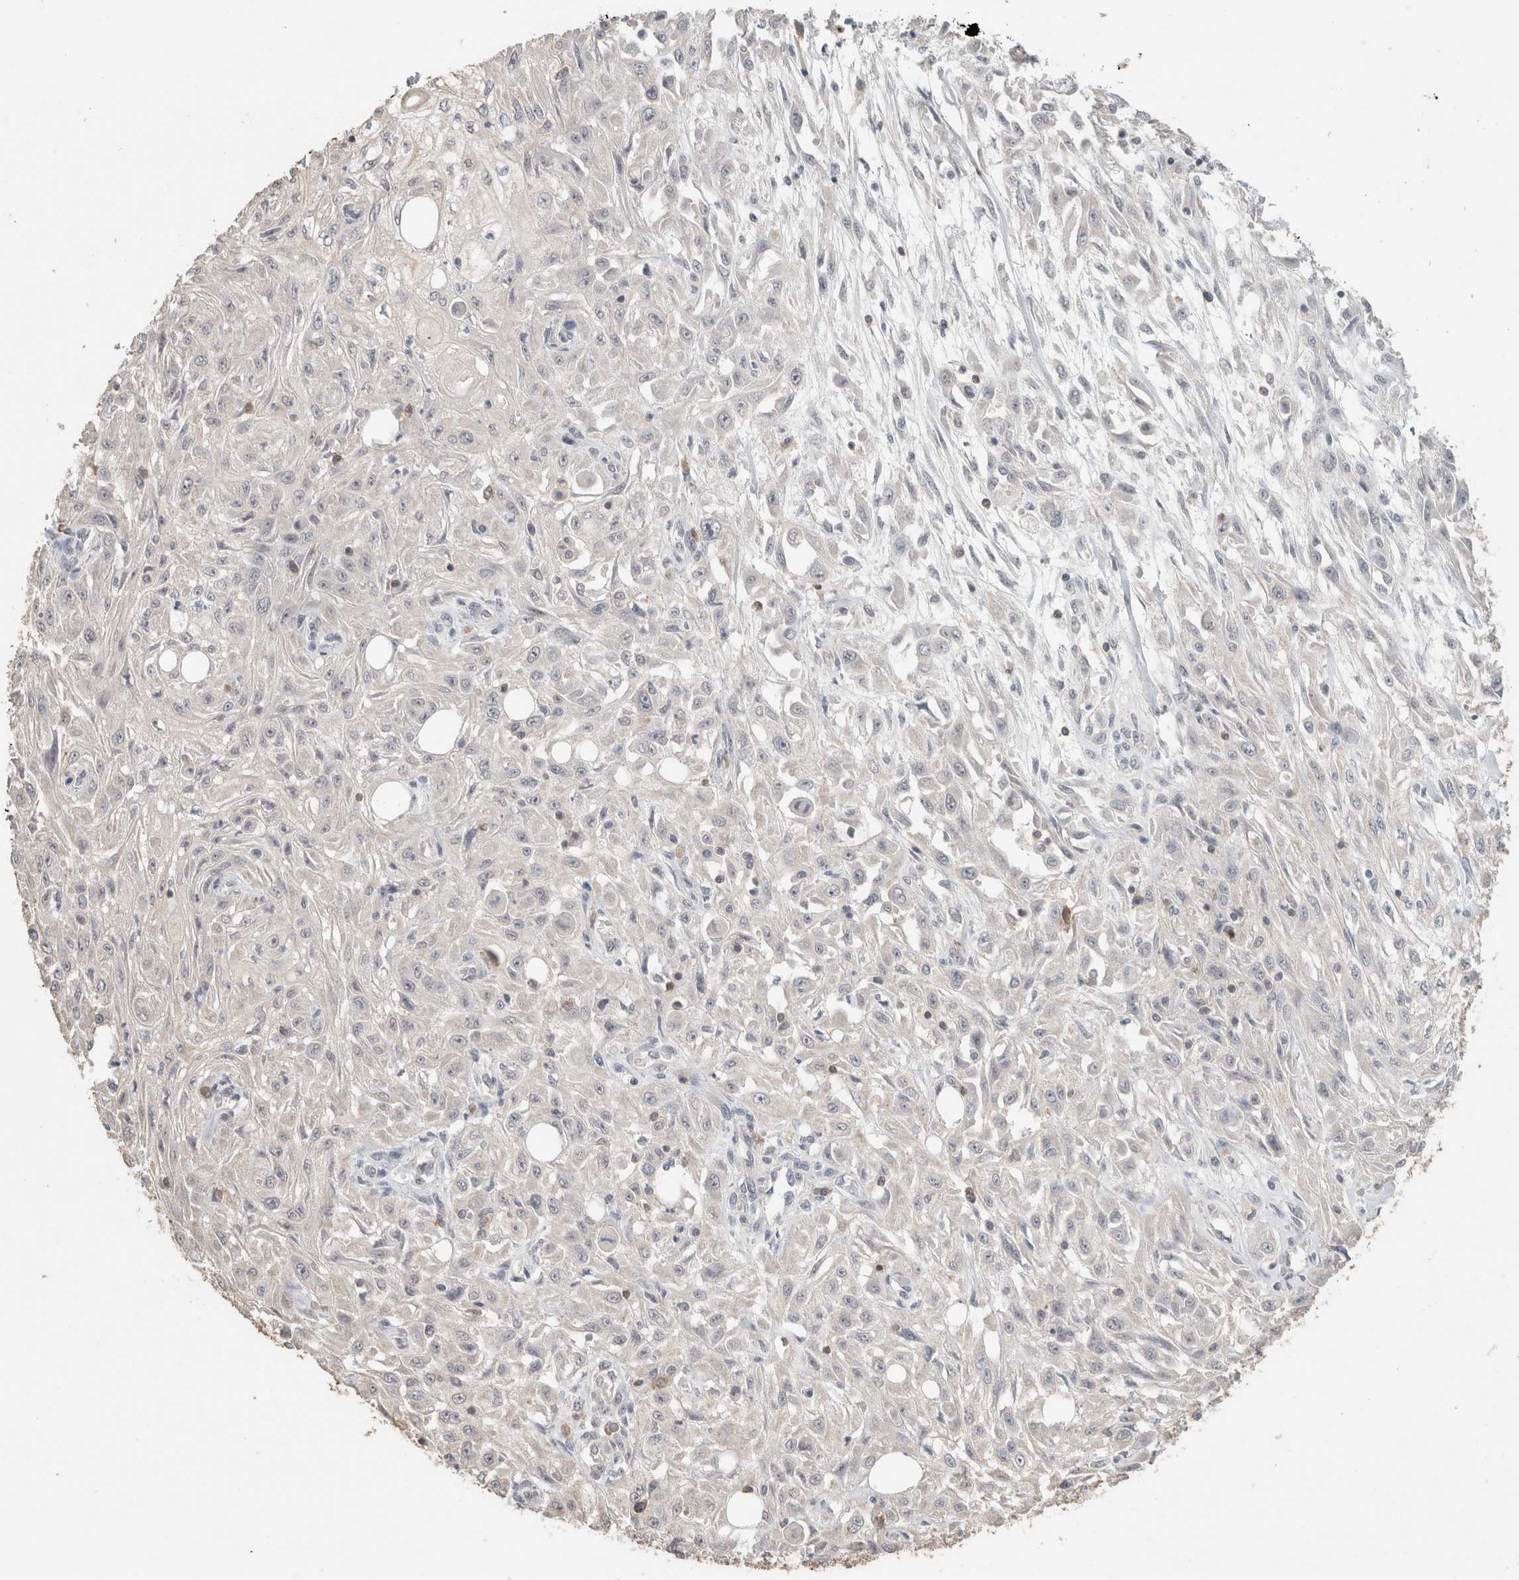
{"staining": {"intensity": "negative", "quantity": "none", "location": "none"}, "tissue": "skin cancer", "cell_type": "Tumor cells", "image_type": "cancer", "snomed": [{"axis": "morphology", "description": "Squamous cell carcinoma, NOS"}, {"axis": "morphology", "description": "Squamous cell carcinoma, metastatic, NOS"}, {"axis": "topography", "description": "Skin"}, {"axis": "topography", "description": "Lymph node"}], "caption": "An image of skin squamous cell carcinoma stained for a protein displays no brown staining in tumor cells.", "gene": "TRAT1", "patient": {"sex": "male", "age": 75}}